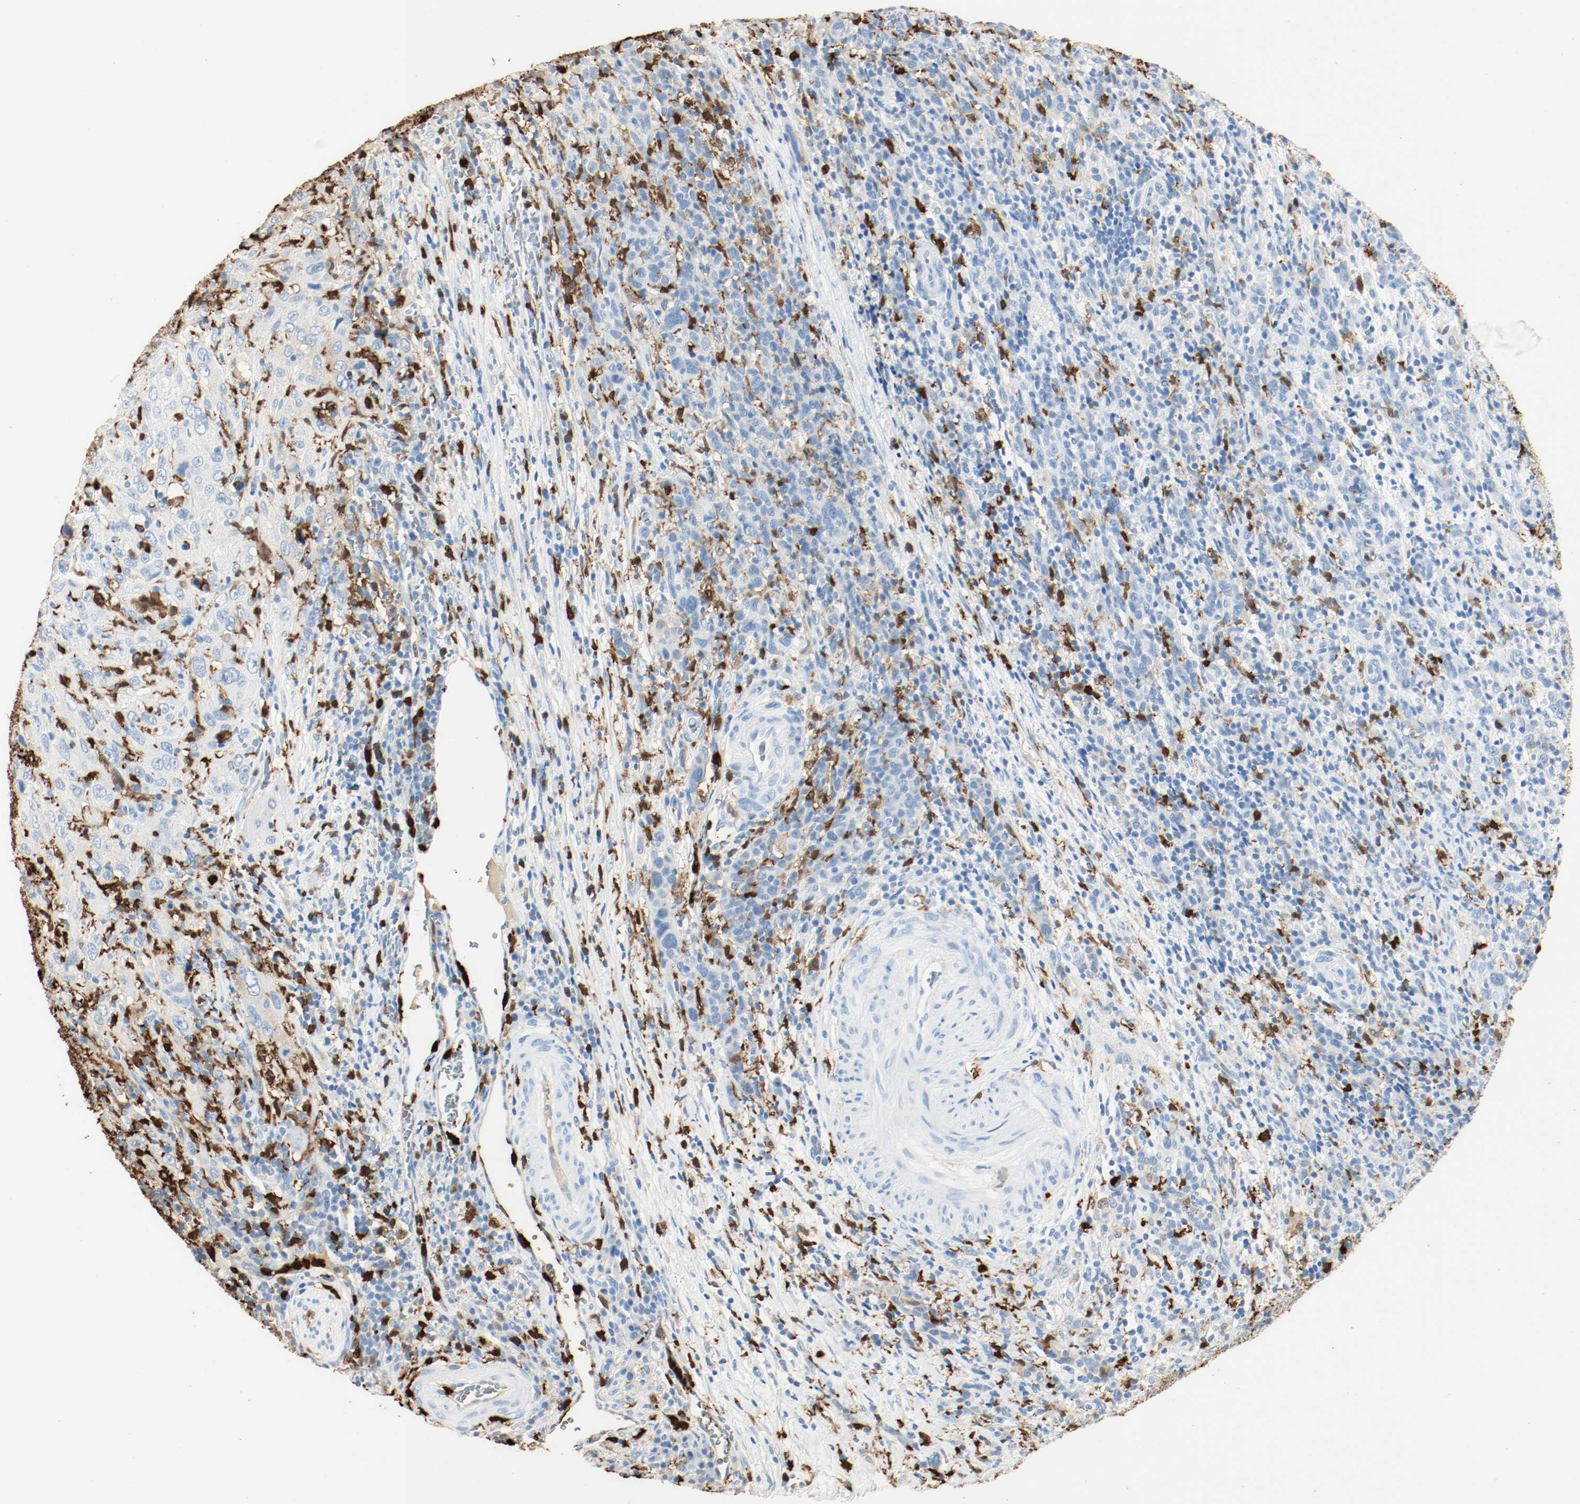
{"staining": {"intensity": "weak", "quantity": "<25%", "location": "cytoplasmic/membranous"}, "tissue": "urothelial cancer", "cell_type": "Tumor cells", "image_type": "cancer", "snomed": [{"axis": "morphology", "description": "Urothelial carcinoma, High grade"}, {"axis": "topography", "description": "Urinary bladder"}], "caption": "Human urothelial cancer stained for a protein using IHC exhibits no positivity in tumor cells.", "gene": "S100A9", "patient": {"sex": "male", "age": 61}}